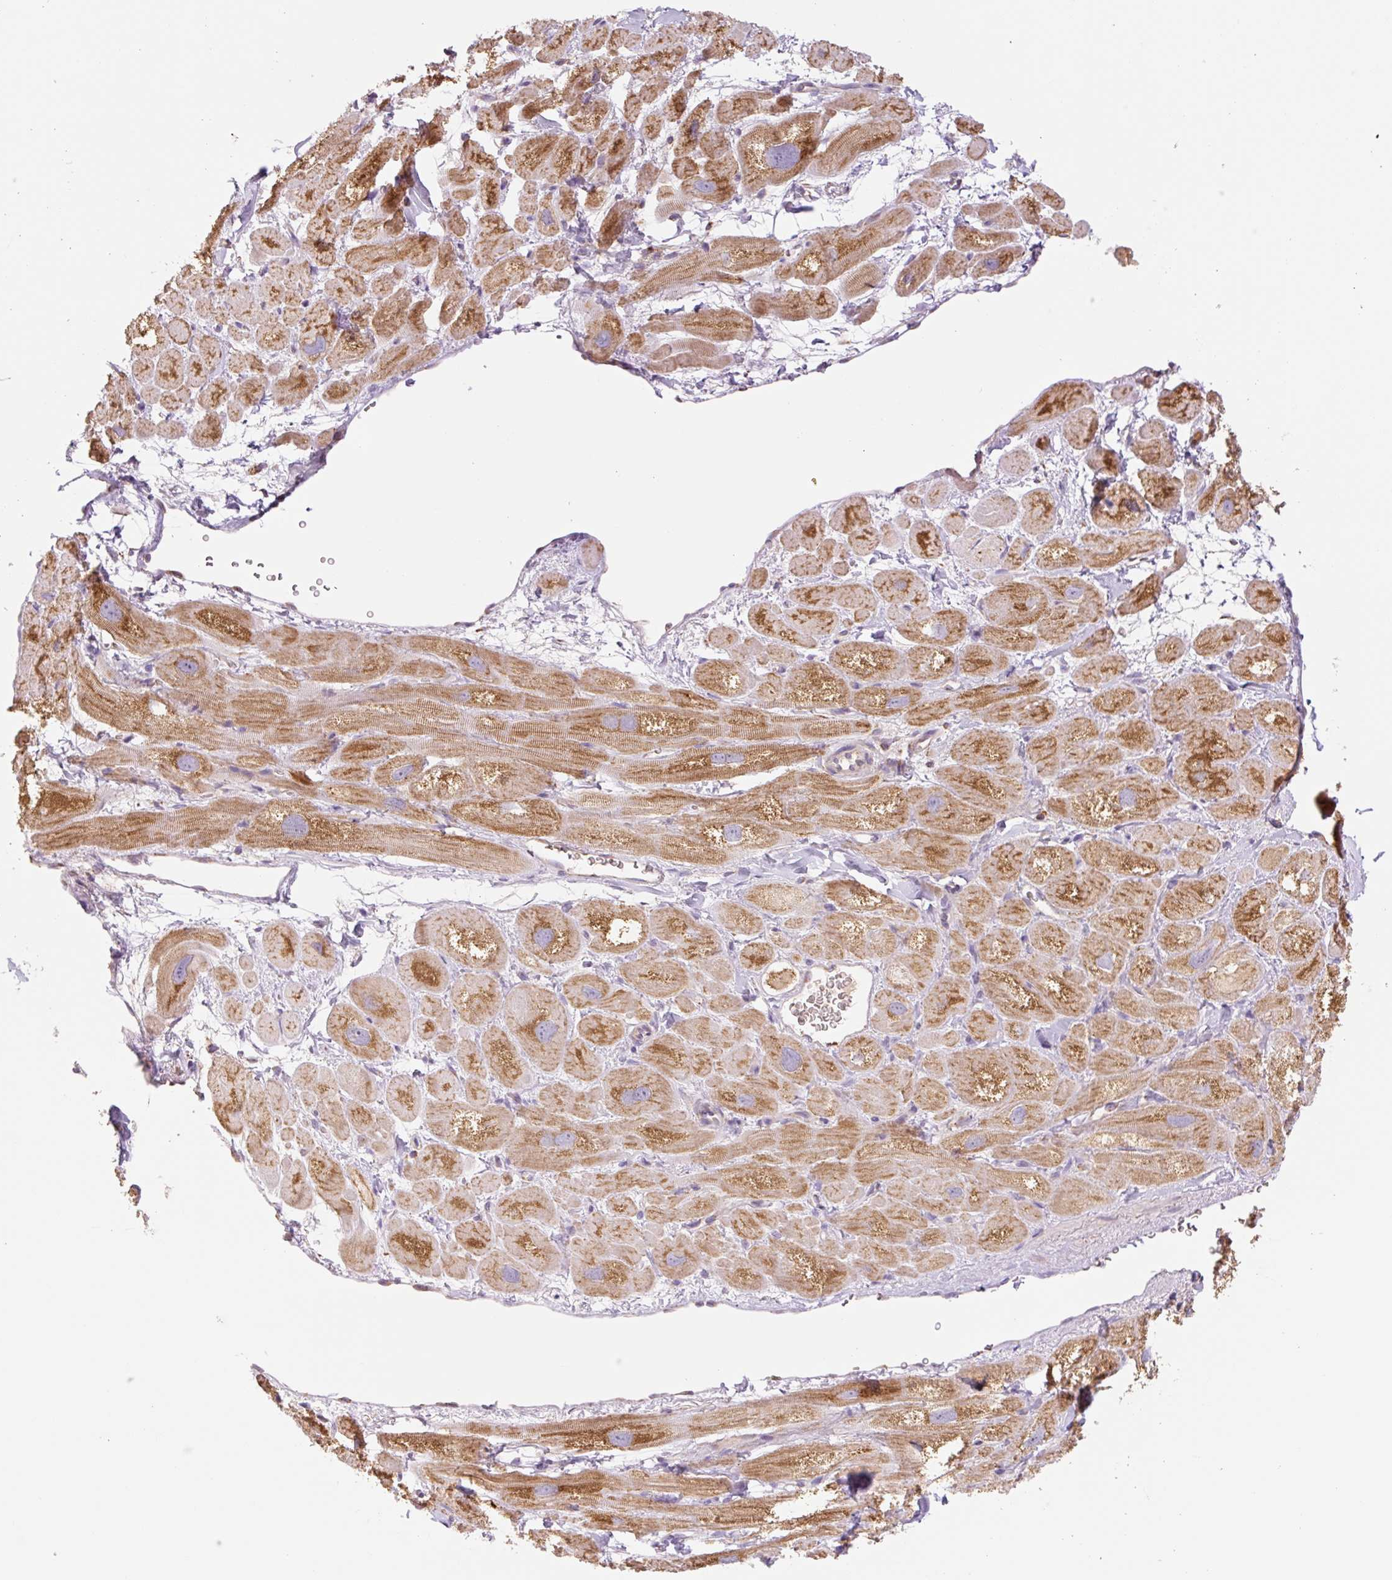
{"staining": {"intensity": "moderate", "quantity": ">75%", "location": "cytoplasmic/membranous"}, "tissue": "heart muscle", "cell_type": "Cardiomyocytes", "image_type": "normal", "snomed": [{"axis": "morphology", "description": "Normal tissue, NOS"}, {"axis": "topography", "description": "Heart"}], "caption": "Heart muscle was stained to show a protein in brown. There is medium levels of moderate cytoplasmic/membranous positivity in about >75% of cardiomyocytes. The staining was performed using DAB to visualize the protein expression in brown, while the nuclei were stained in blue with hematoxylin (Magnification: 20x).", "gene": "GOSR2", "patient": {"sex": "male", "age": 49}}